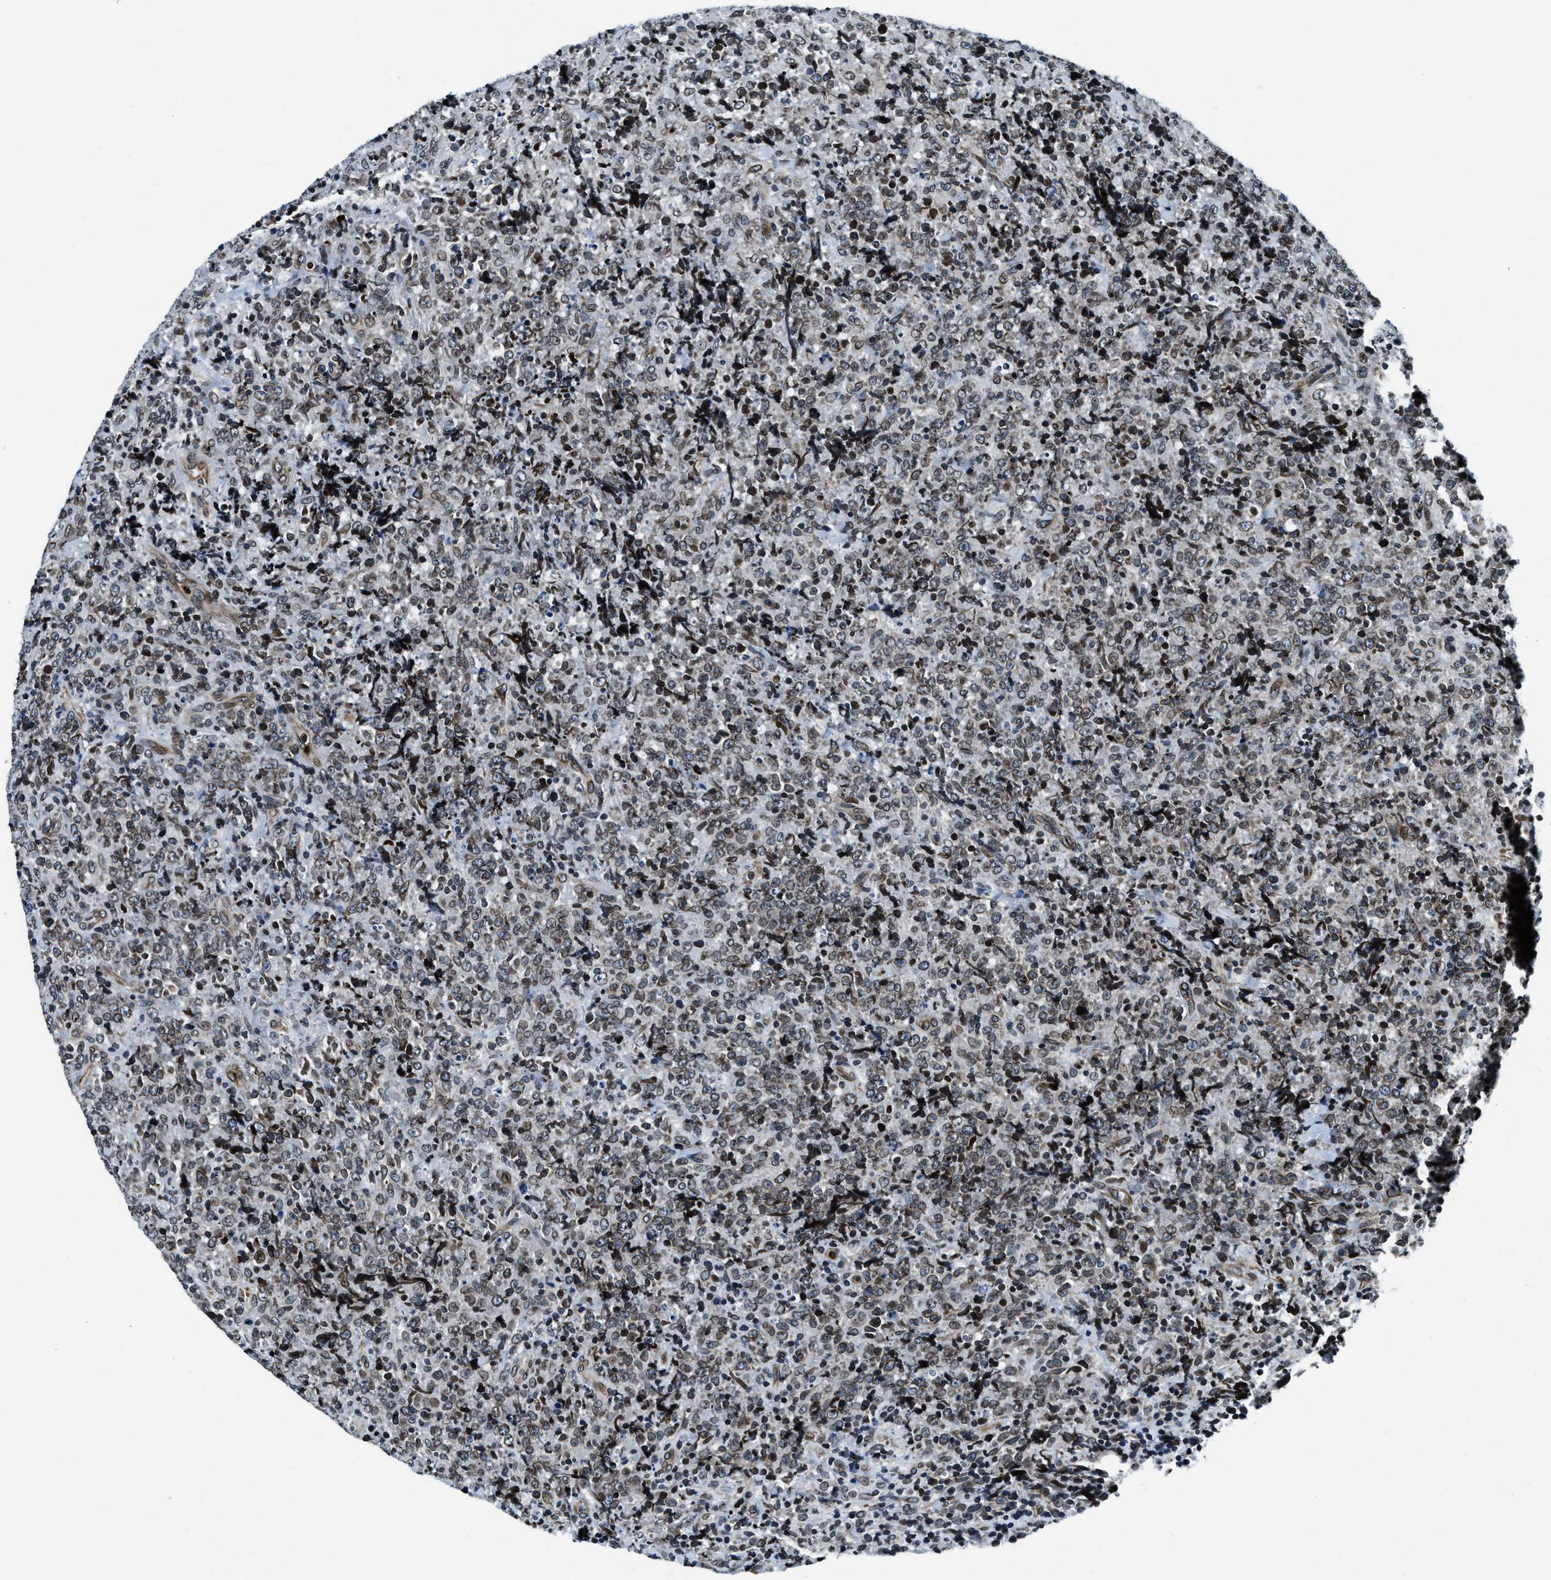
{"staining": {"intensity": "weak", "quantity": ">75%", "location": "nuclear"}, "tissue": "lymphoma", "cell_type": "Tumor cells", "image_type": "cancer", "snomed": [{"axis": "morphology", "description": "Malignant lymphoma, non-Hodgkin's type, High grade"}, {"axis": "topography", "description": "Tonsil"}], "caption": "Immunohistochemical staining of human high-grade malignant lymphoma, non-Hodgkin's type reveals weak nuclear protein positivity in about >75% of tumor cells. The protein is stained brown, and the nuclei are stained in blue (DAB IHC with brightfield microscopy, high magnification).", "gene": "ZC3HC1", "patient": {"sex": "female", "age": 36}}